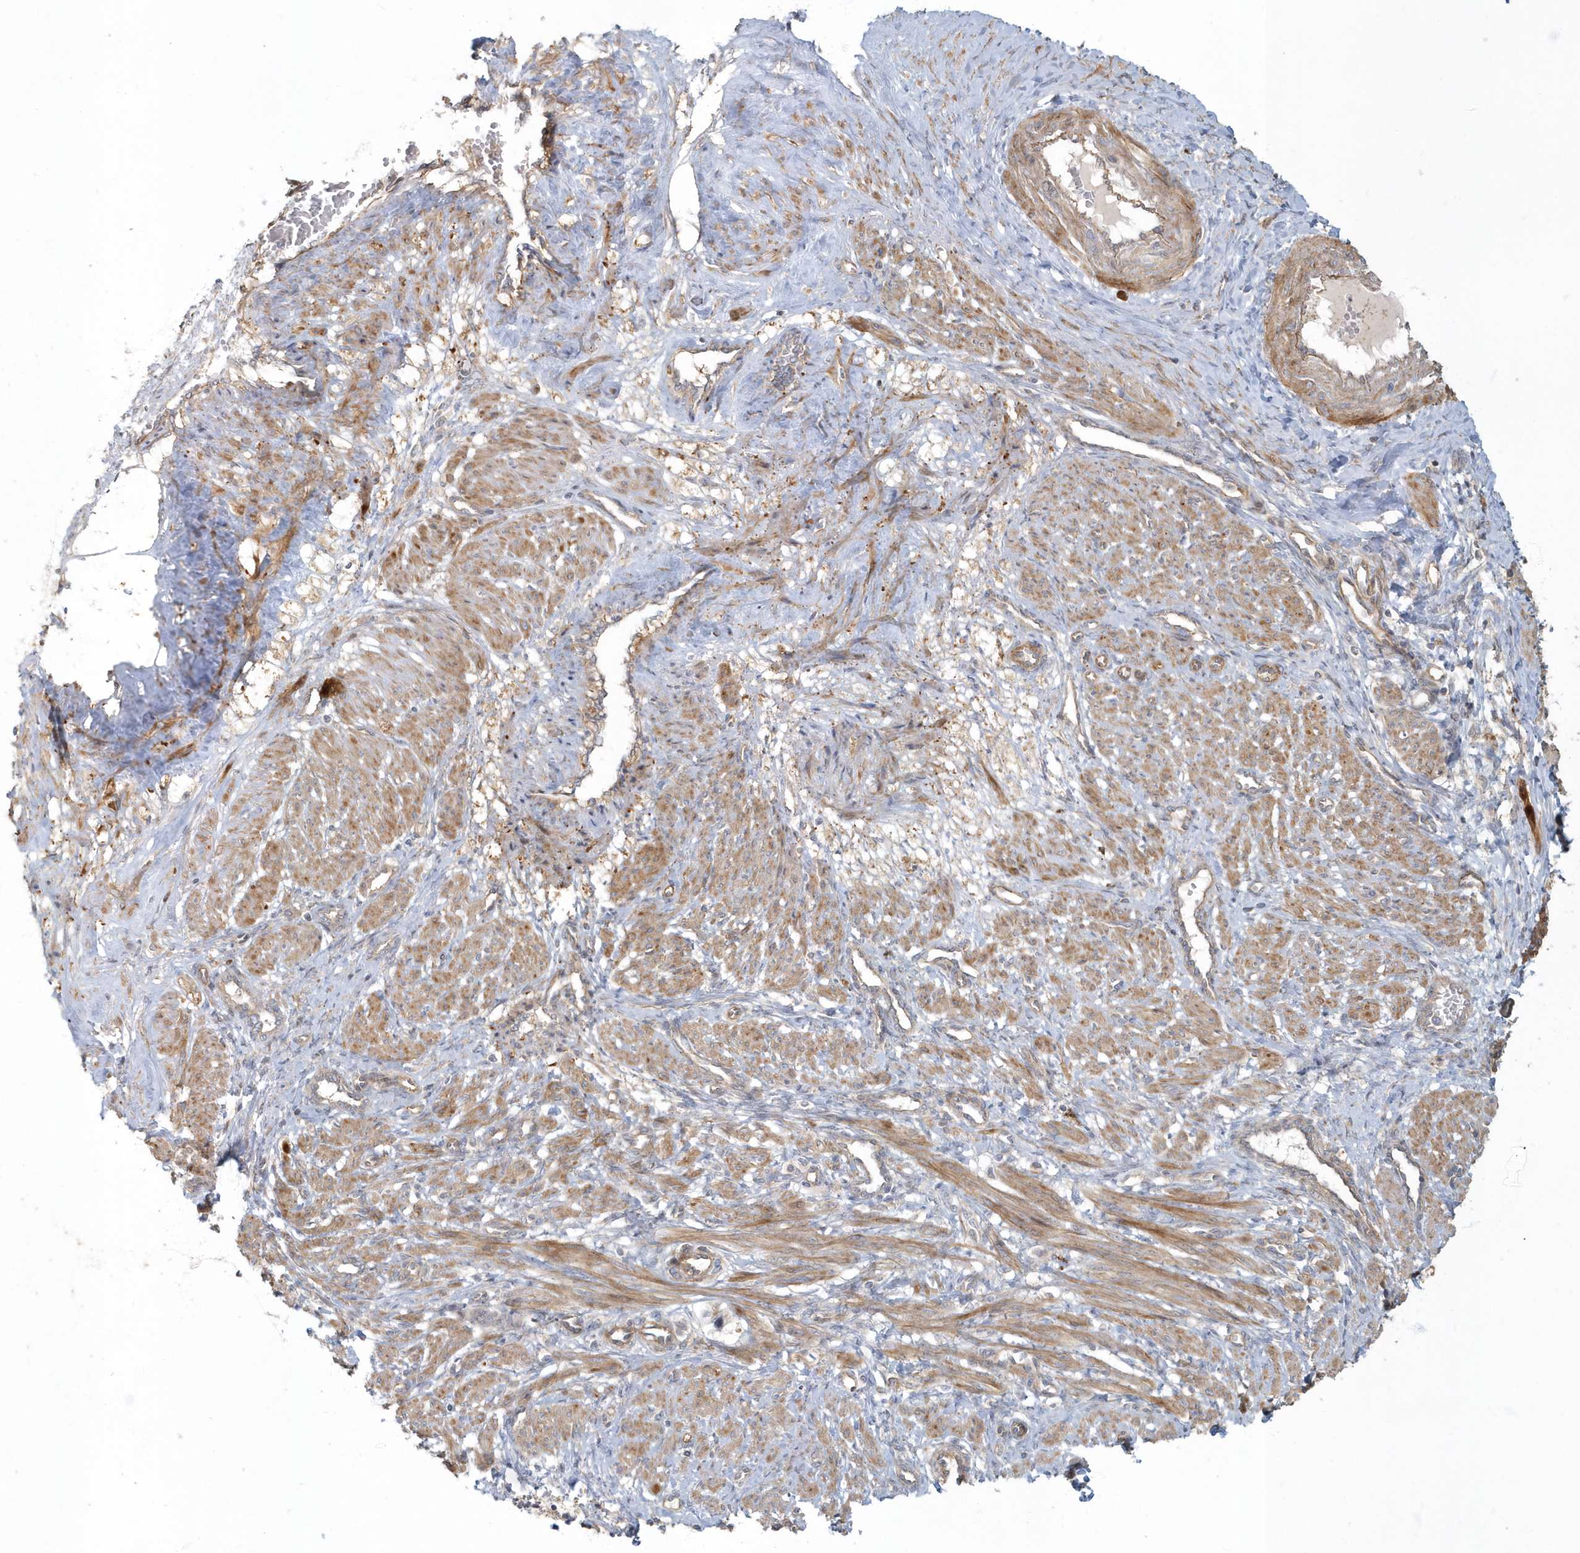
{"staining": {"intensity": "moderate", "quantity": ">75%", "location": "cytoplasmic/membranous"}, "tissue": "smooth muscle", "cell_type": "Smooth muscle cells", "image_type": "normal", "snomed": [{"axis": "morphology", "description": "Normal tissue, NOS"}, {"axis": "topography", "description": "Endometrium"}], "caption": "Human smooth muscle stained with a brown dye exhibits moderate cytoplasmic/membranous positive expression in about >75% of smooth muscle cells.", "gene": "ARHGEF38", "patient": {"sex": "female", "age": 33}}